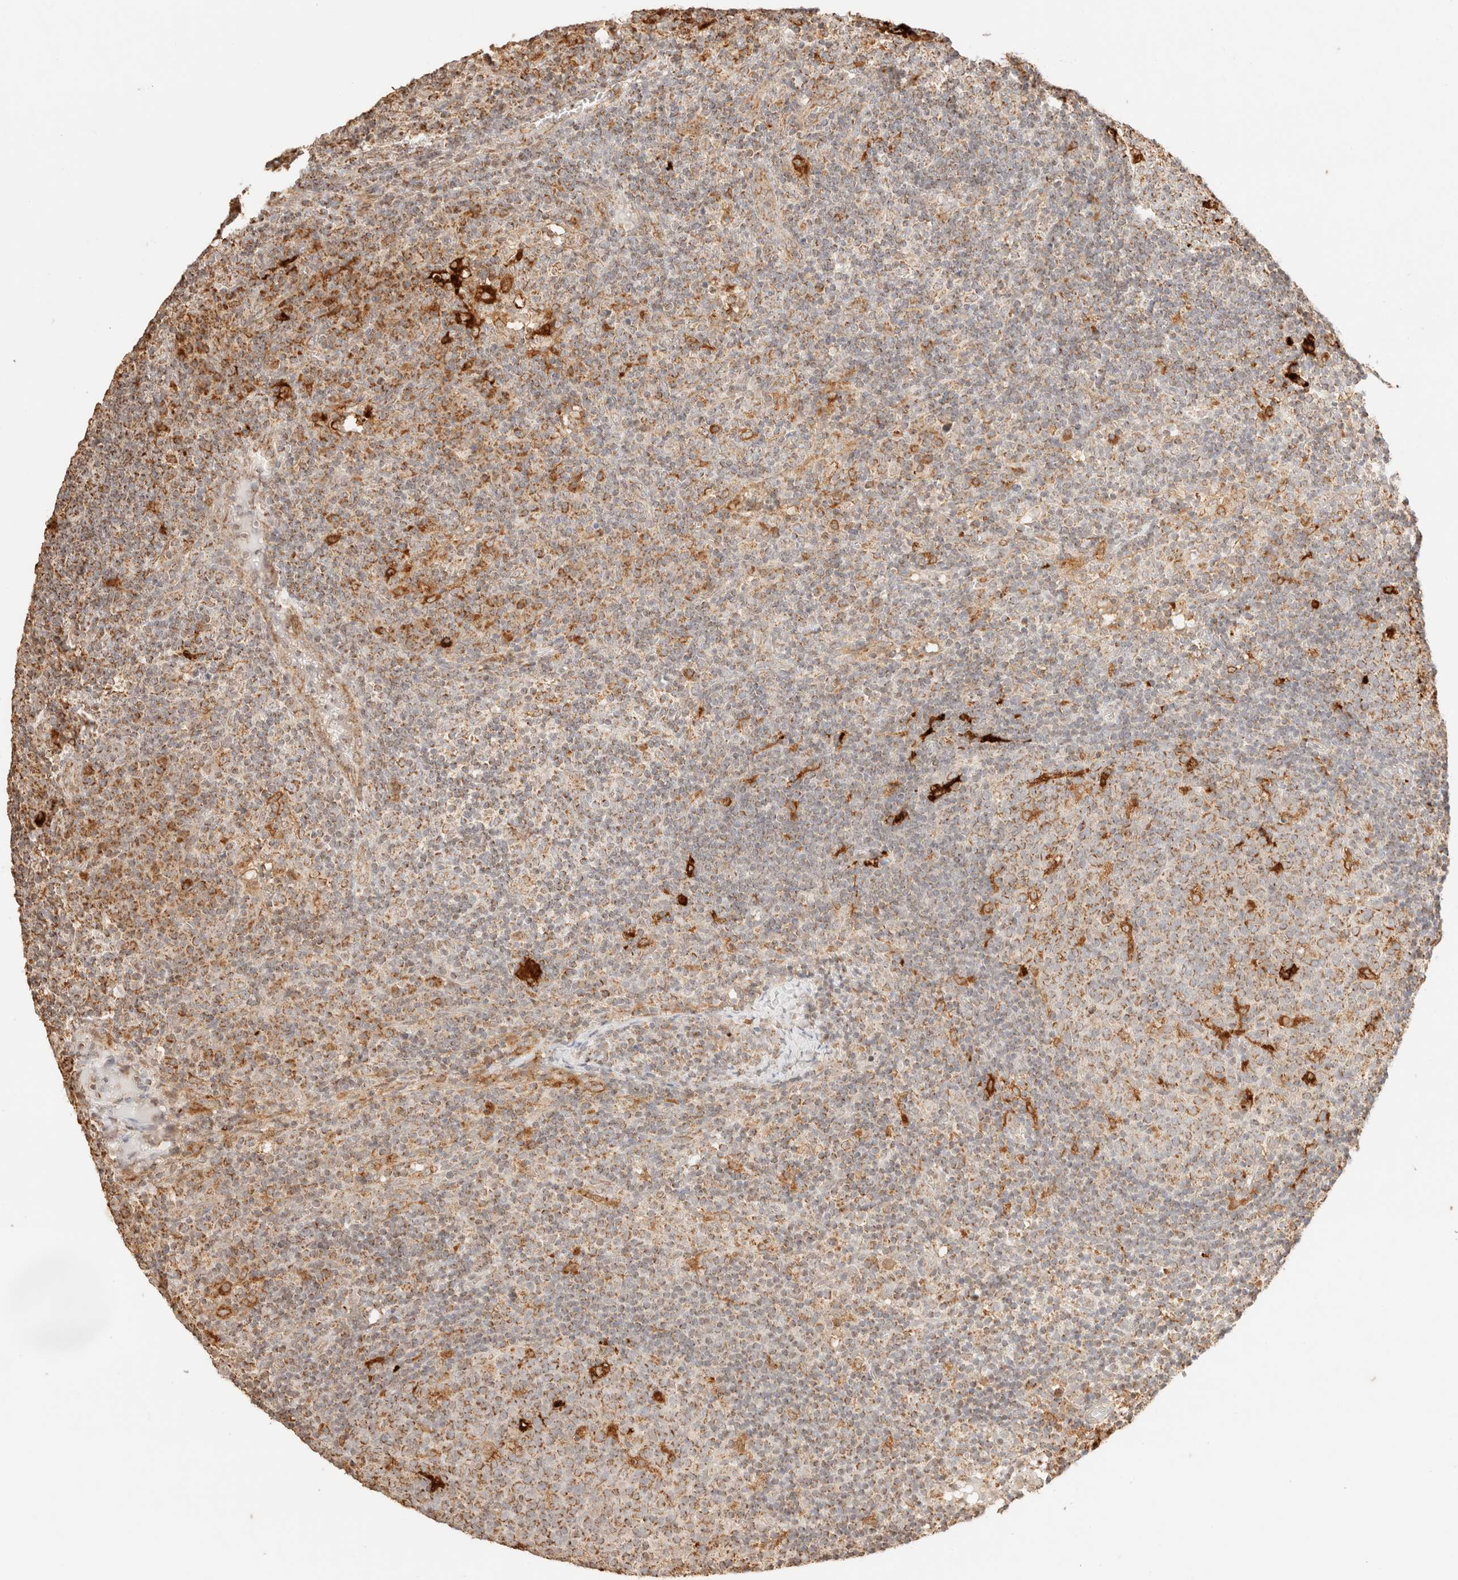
{"staining": {"intensity": "moderate", "quantity": ">75%", "location": "cytoplasmic/membranous"}, "tissue": "lymph node", "cell_type": "Germinal center cells", "image_type": "normal", "snomed": [{"axis": "morphology", "description": "Normal tissue, NOS"}, {"axis": "morphology", "description": "Inflammation, NOS"}, {"axis": "topography", "description": "Lymph node"}], "caption": "Immunohistochemical staining of normal human lymph node demonstrates medium levels of moderate cytoplasmic/membranous staining in approximately >75% of germinal center cells.", "gene": "TACO1", "patient": {"sex": "male", "age": 55}}